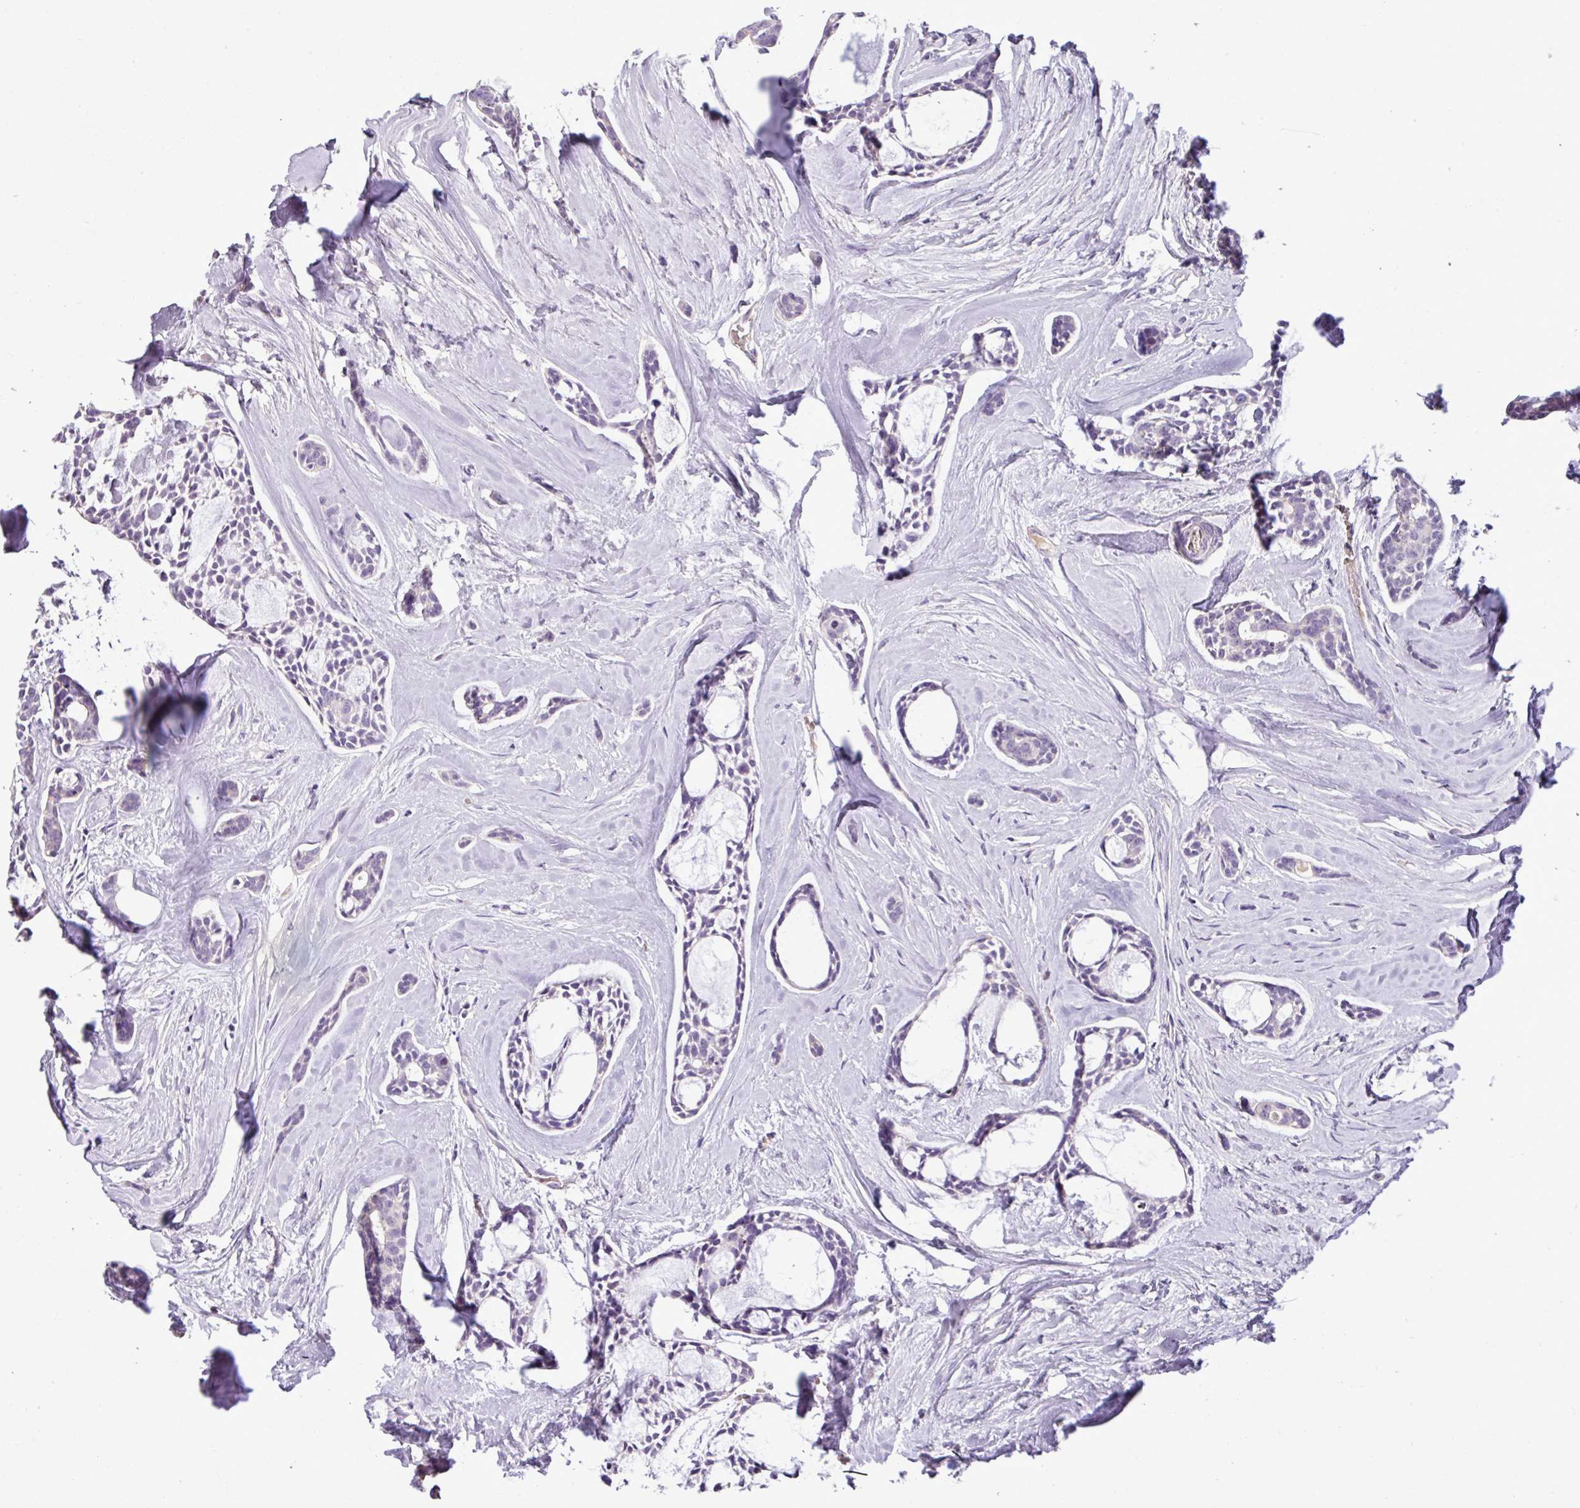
{"staining": {"intensity": "negative", "quantity": "none", "location": "none"}, "tissue": "head and neck cancer", "cell_type": "Tumor cells", "image_type": "cancer", "snomed": [{"axis": "morphology", "description": "Adenocarcinoma, NOS"}, {"axis": "topography", "description": "Subcutis"}, {"axis": "topography", "description": "Head-Neck"}], "caption": "Tumor cells are negative for protein expression in human head and neck adenocarcinoma.", "gene": "IL17A", "patient": {"sex": "female", "age": 73}}